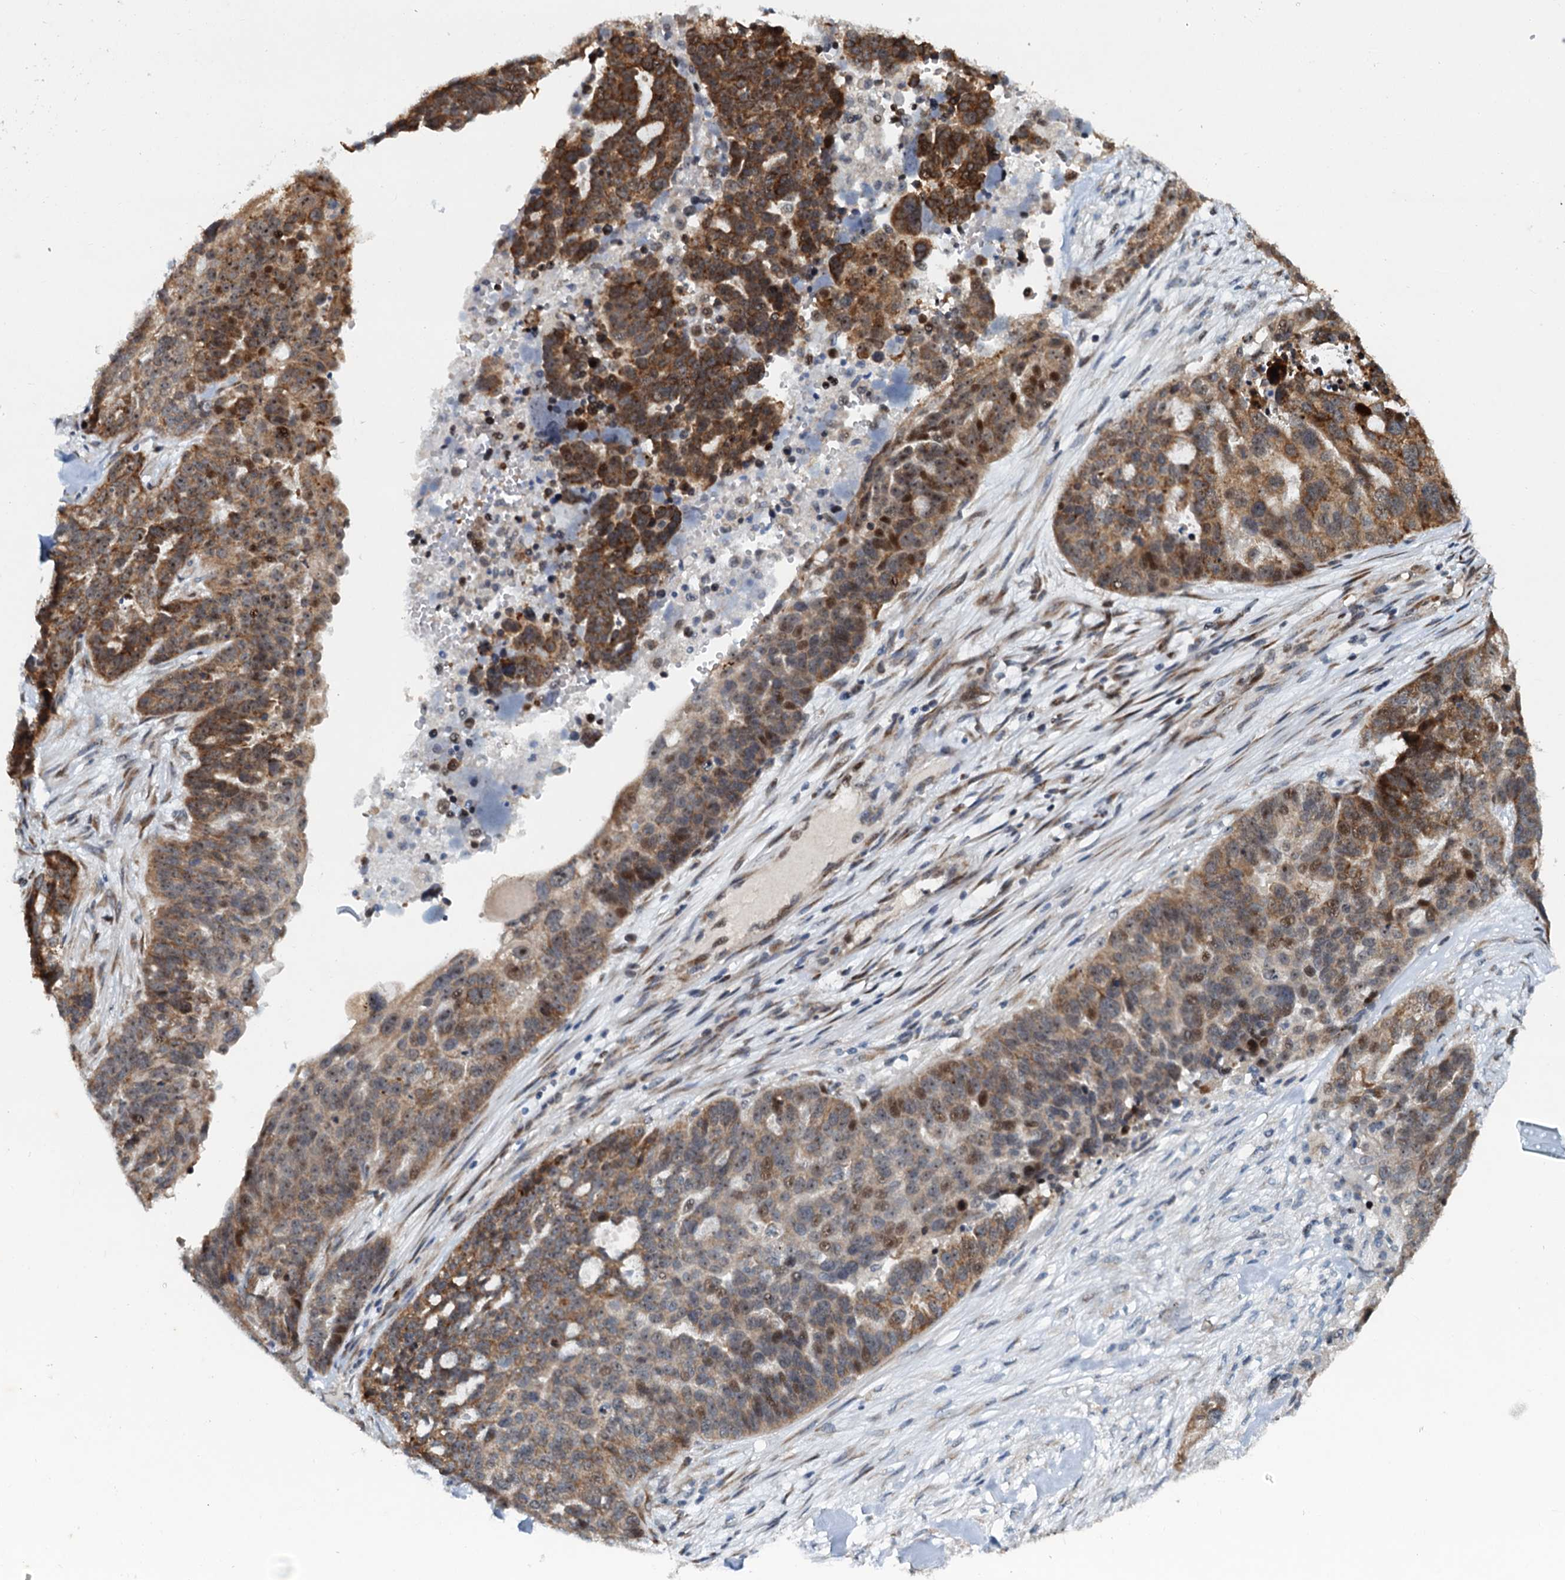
{"staining": {"intensity": "moderate", "quantity": ">75%", "location": "cytoplasmic/membranous,nuclear"}, "tissue": "ovarian cancer", "cell_type": "Tumor cells", "image_type": "cancer", "snomed": [{"axis": "morphology", "description": "Cystadenocarcinoma, serous, NOS"}, {"axis": "topography", "description": "Ovary"}], "caption": "Ovarian cancer stained with a protein marker exhibits moderate staining in tumor cells.", "gene": "DNAJC21", "patient": {"sex": "female", "age": 59}}